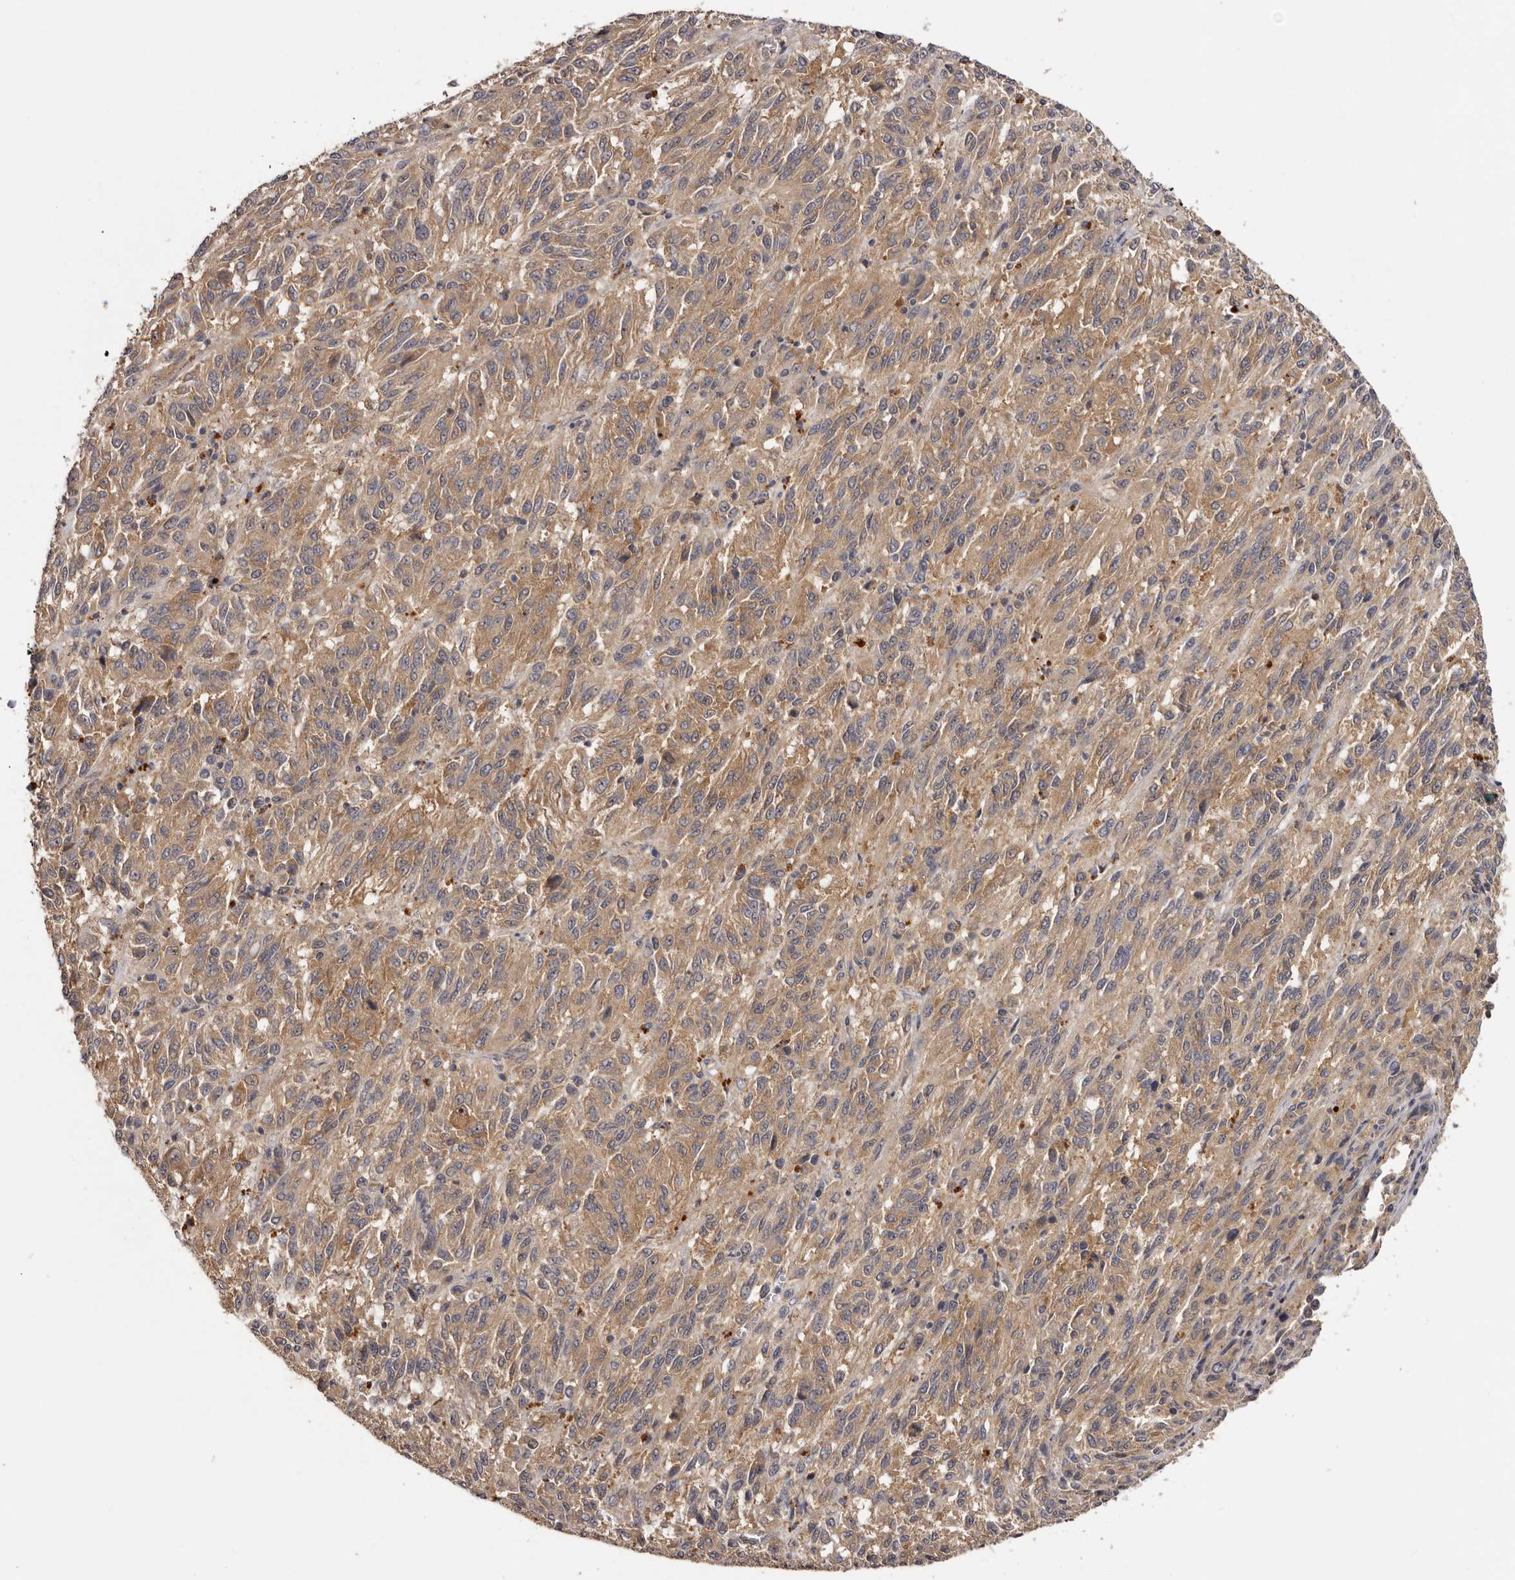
{"staining": {"intensity": "moderate", "quantity": ">75%", "location": "cytoplasmic/membranous"}, "tissue": "melanoma", "cell_type": "Tumor cells", "image_type": "cancer", "snomed": [{"axis": "morphology", "description": "Malignant melanoma, Metastatic site"}, {"axis": "topography", "description": "Lung"}], "caption": "Tumor cells demonstrate medium levels of moderate cytoplasmic/membranous expression in about >75% of cells in melanoma. (DAB (3,3'-diaminobenzidine) IHC, brown staining for protein, blue staining for nuclei).", "gene": "LTV1", "patient": {"sex": "male", "age": 64}}